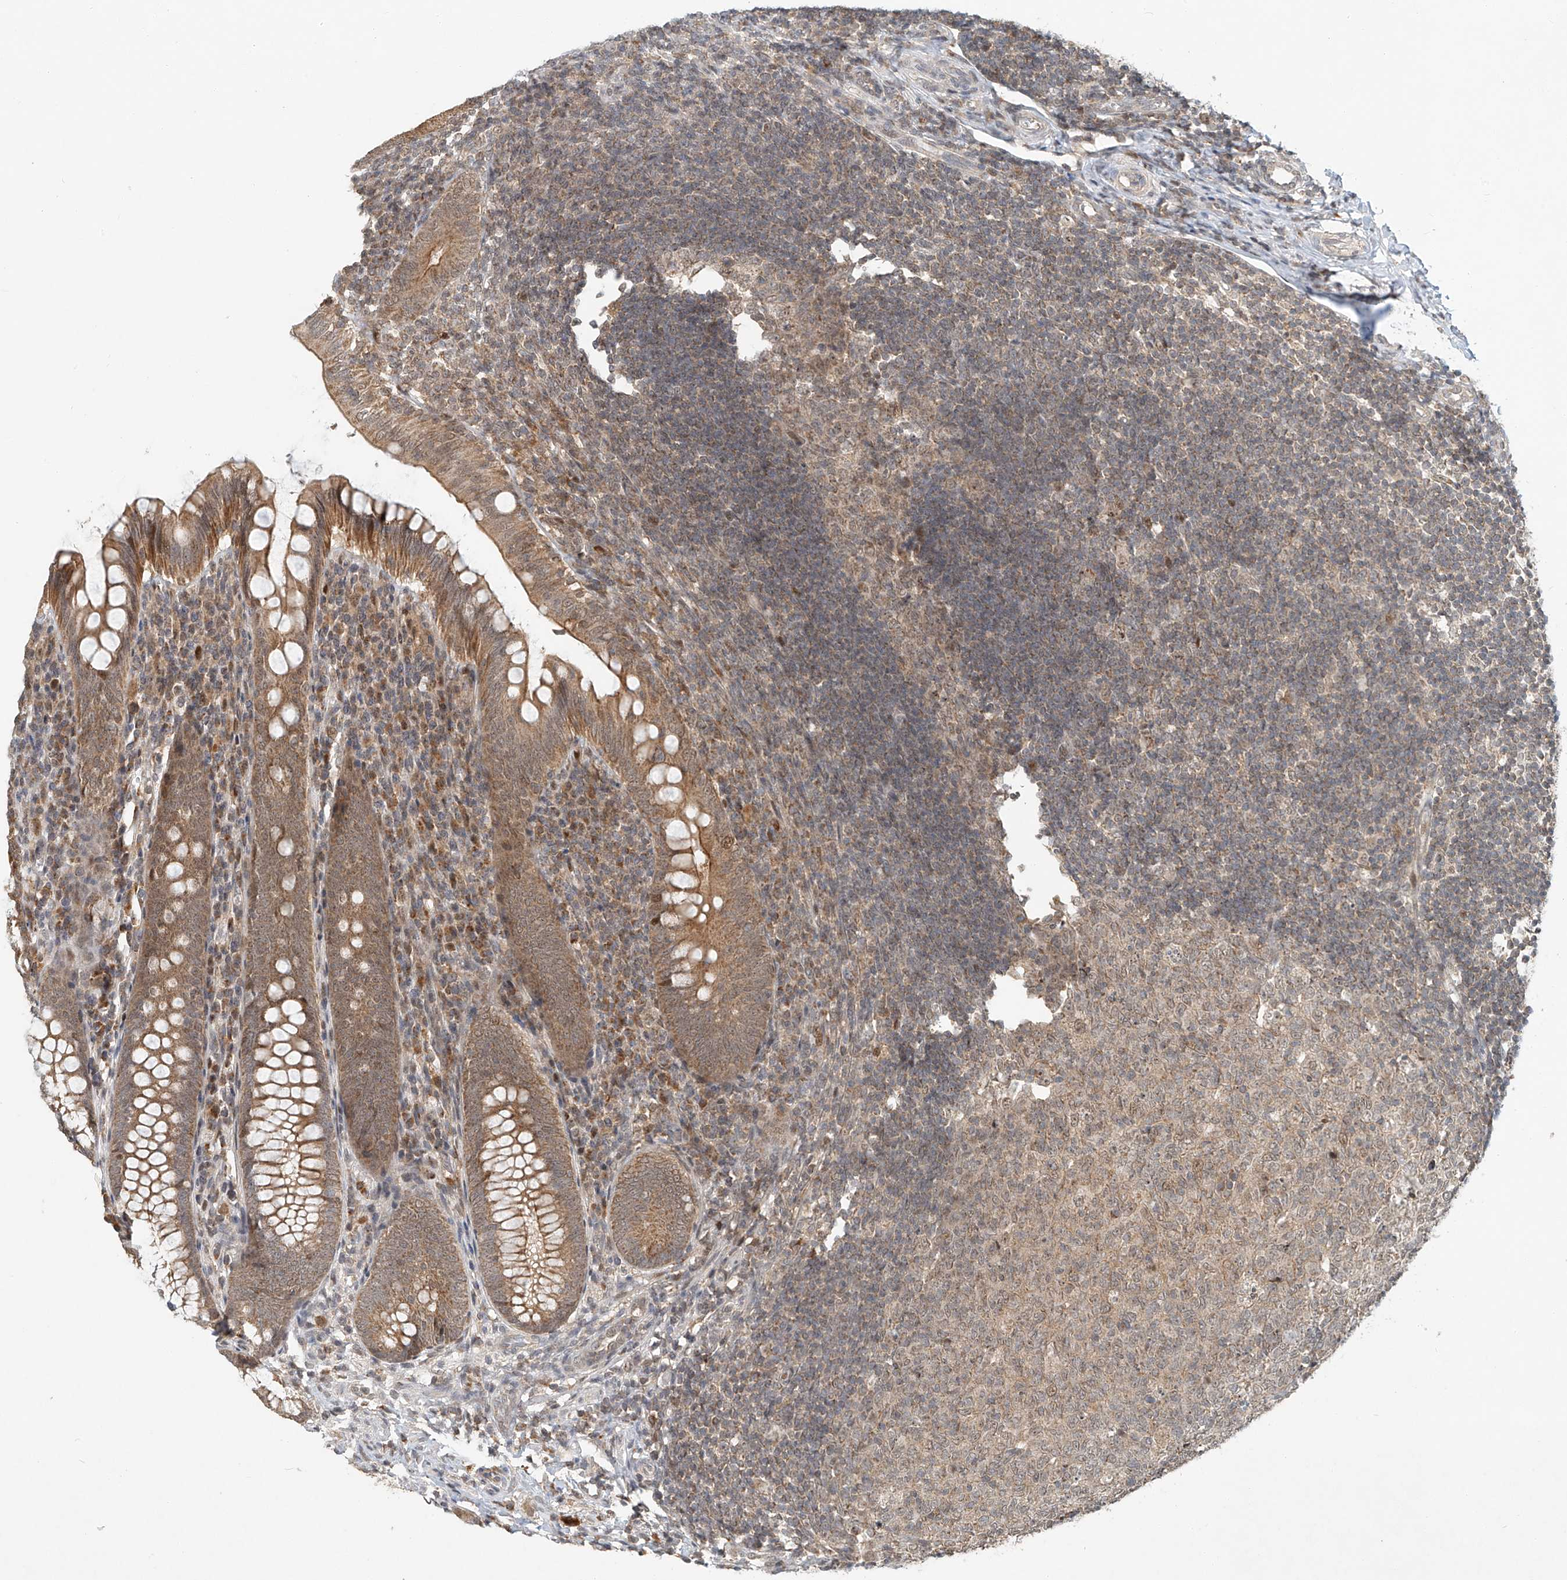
{"staining": {"intensity": "moderate", "quantity": ">75%", "location": "cytoplasmic/membranous"}, "tissue": "appendix", "cell_type": "Glandular cells", "image_type": "normal", "snomed": [{"axis": "morphology", "description": "Normal tissue, NOS"}, {"axis": "topography", "description": "Appendix"}], "caption": "Human appendix stained for a protein (brown) demonstrates moderate cytoplasmic/membranous positive positivity in about >75% of glandular cells.", "gene": "SYTL3", "patient": {"sex": "male", "age": 14}}